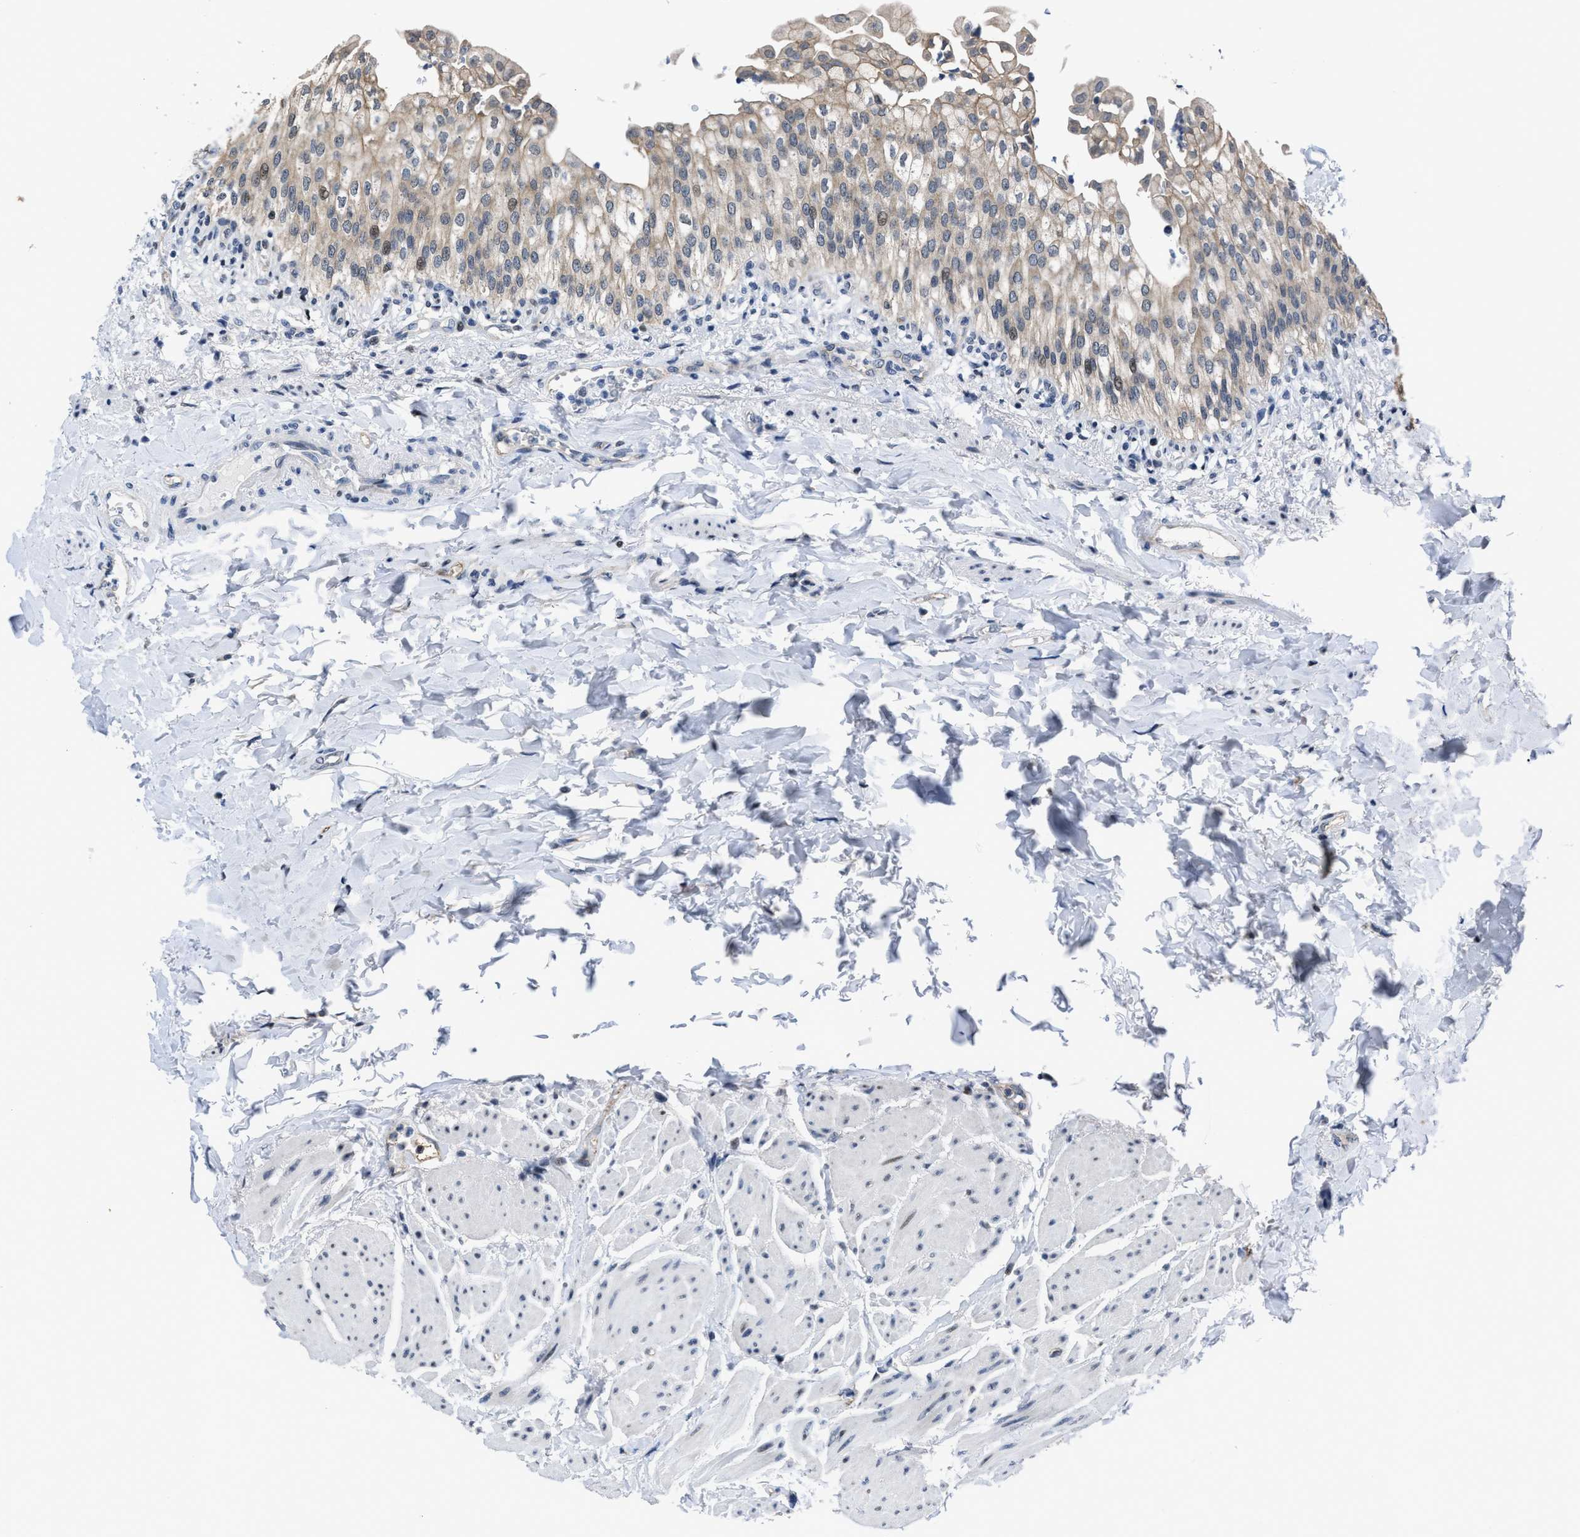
{"staining": {"intensity": "weak", "quantity": ">75%", "location": "cytoplasmic/membranous"}, "tissue": "urinary bladder", "cell_type": "Urothelial cells", "image_type": "normal", "snomed": [{"axis": "morphology", "description": "Normal tissue, NOS"}, {"axis": "topography", "description": "Urinary bladder"}], "caption": "About >75% of urothelial cells in normal urinary bladder display weak cytoplasmic/membranous protein expression as visualized by brown immunohistochemical staining.", "gene": "MARCKSL1", "patient": {"sex": "female", "age": 60}}